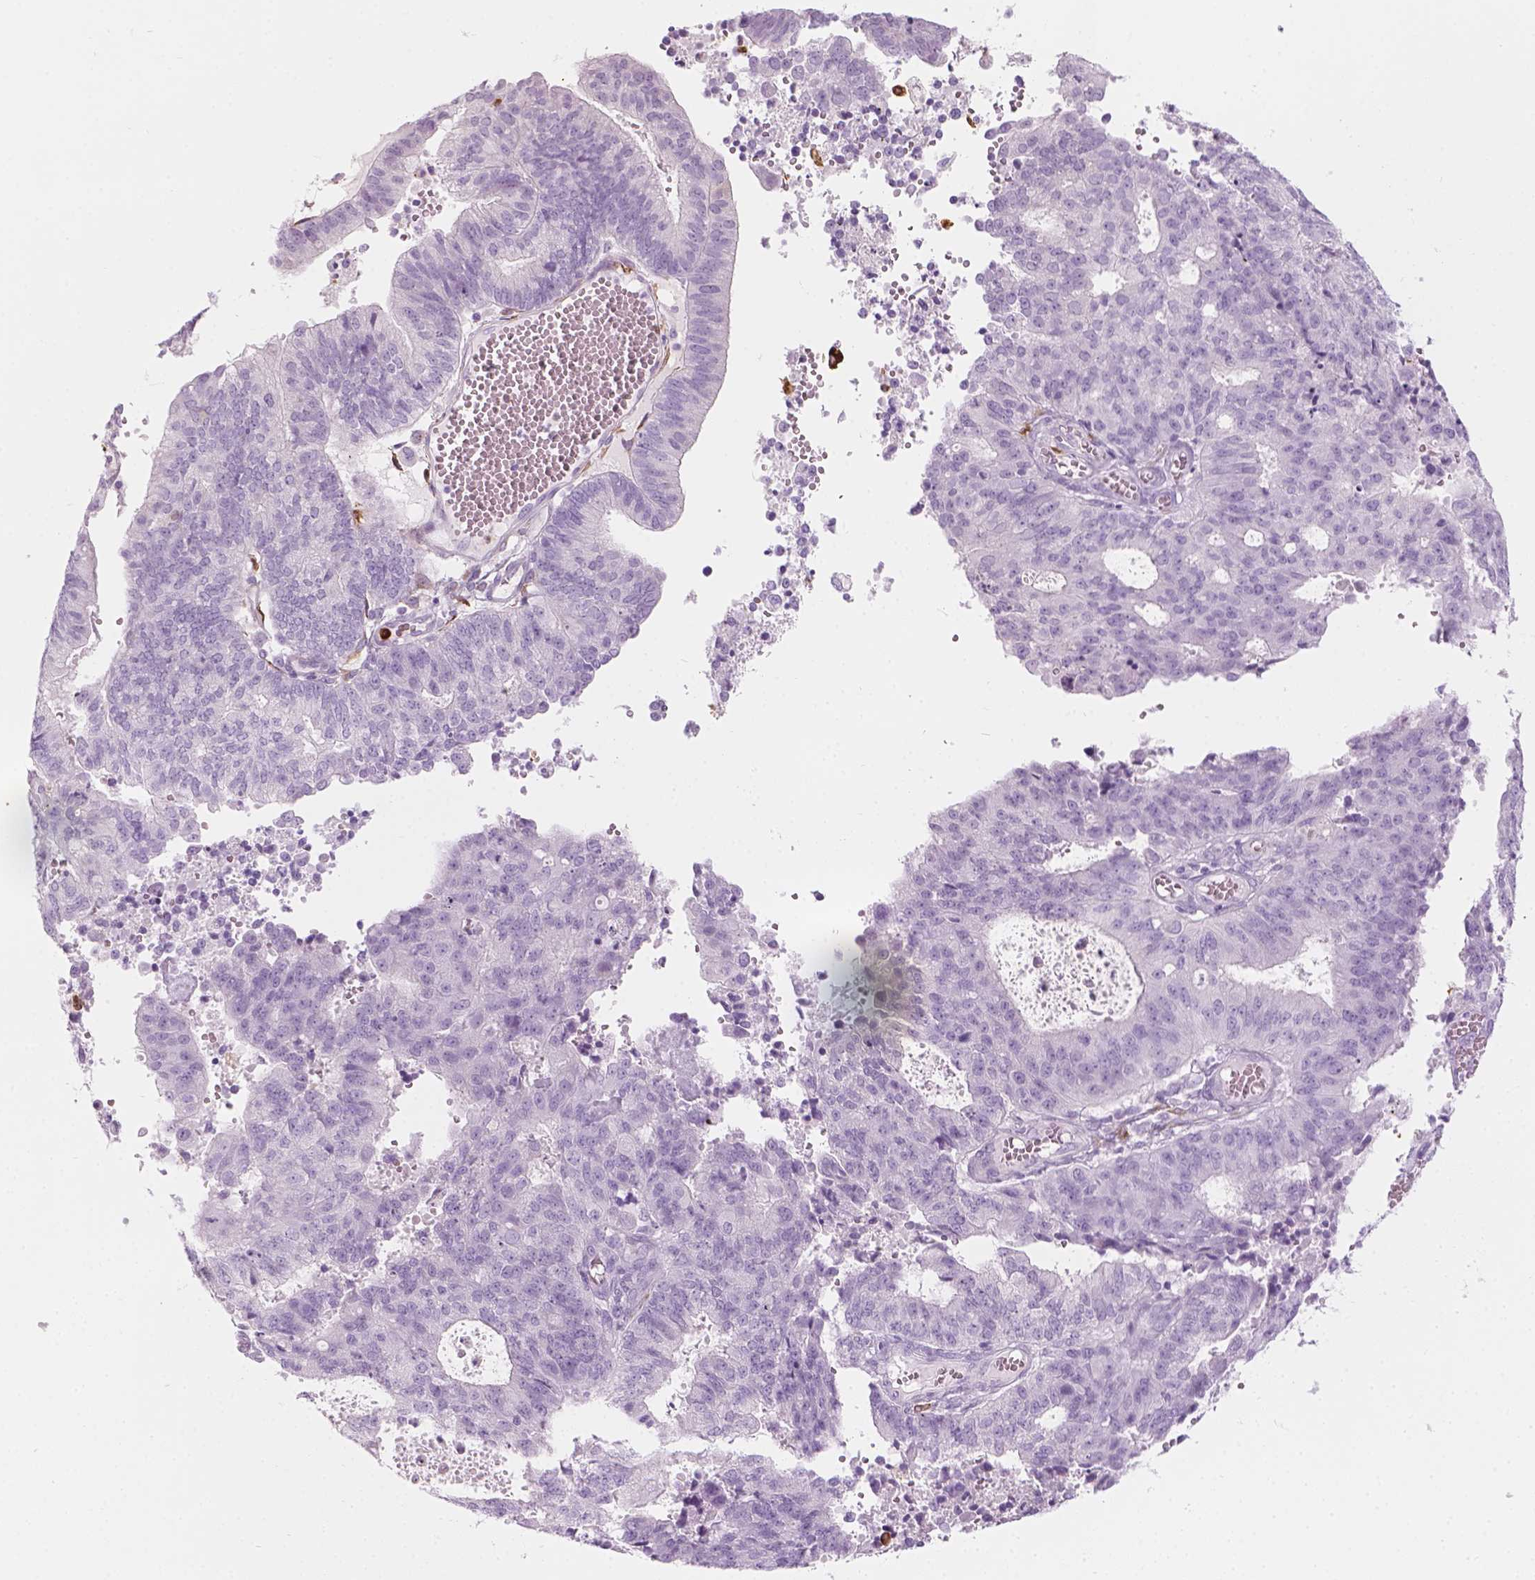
{"staining": {"intensity": "negative", "quantity": "none", "location": "none"}, "tissue": "endometrial cancer", "cell_type": "Tumor cells", "image_type": "cancer", "snomed": [{"axis": "morphology", "description": "Adenocarcinoma, NOS"}, {"axis": "topography", "description": "Endometrium"}], "caption": "There is no significant staining in tumor cells of endometrial cancer (adenocarcinoma).", "gene": "CES1", "patient": {"sex": "female", "age": 82}}